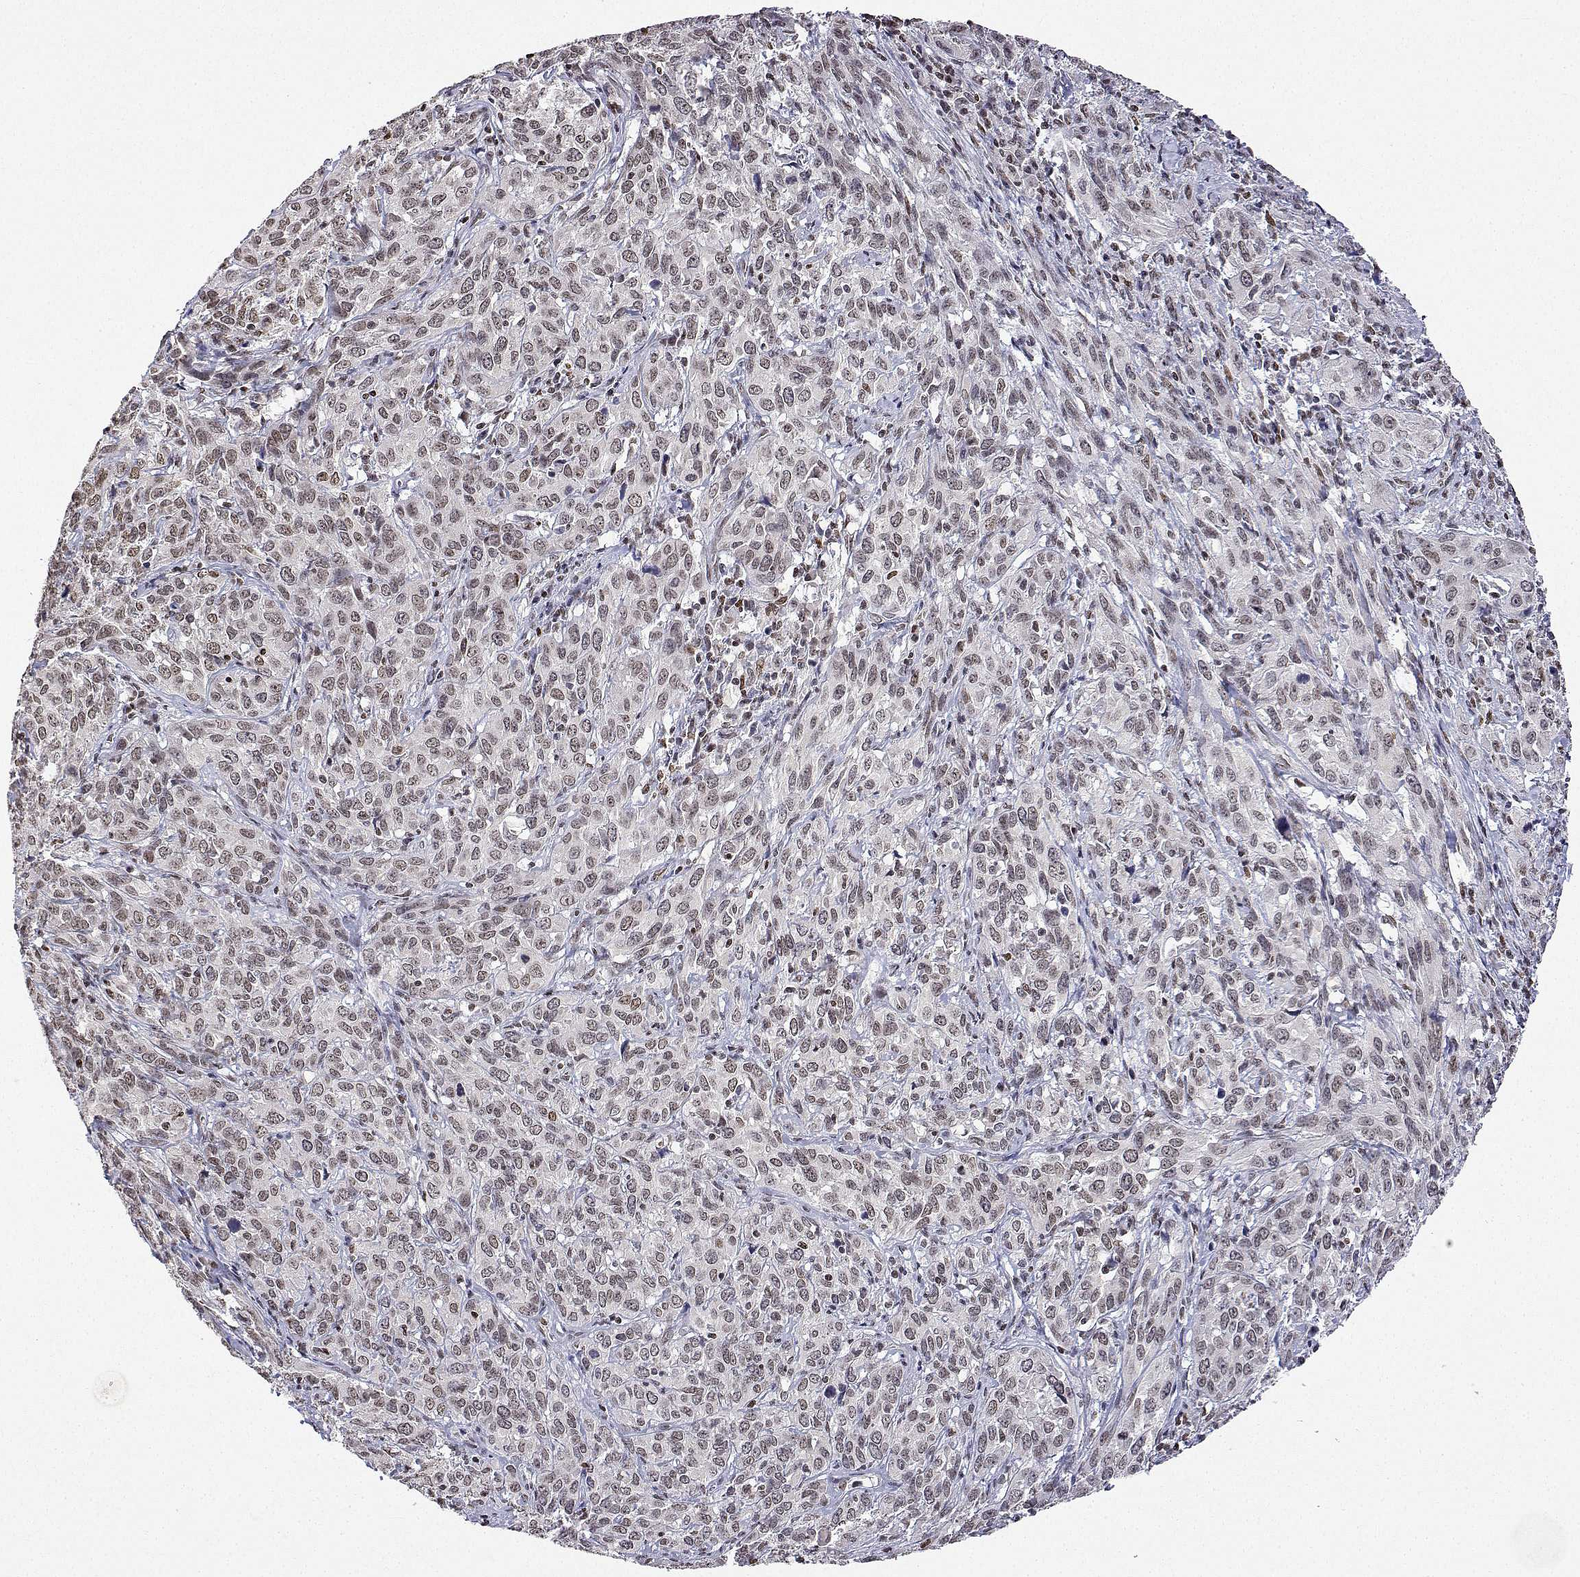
{"staining": {"intensity": "moderate", "quantity": ">75%", "location": "nuclear"}, "tissue": "cervical cancer", "cell_type": "Tumor cells", "image_type": "cancer", "snomed": [{"axis": "morphology", "description": "Squamous cell carcinoma, NOS"}, {"axis": "topography", "description": "Cervix"}], "caption": "Protein expression analysis of squamous cell carcinoma (cervical) demonstrates moderate nuclear expression in approximately >75% of tumor cells.", "gene": "XPC", "patient": {"sex": "female", "age": 51}}